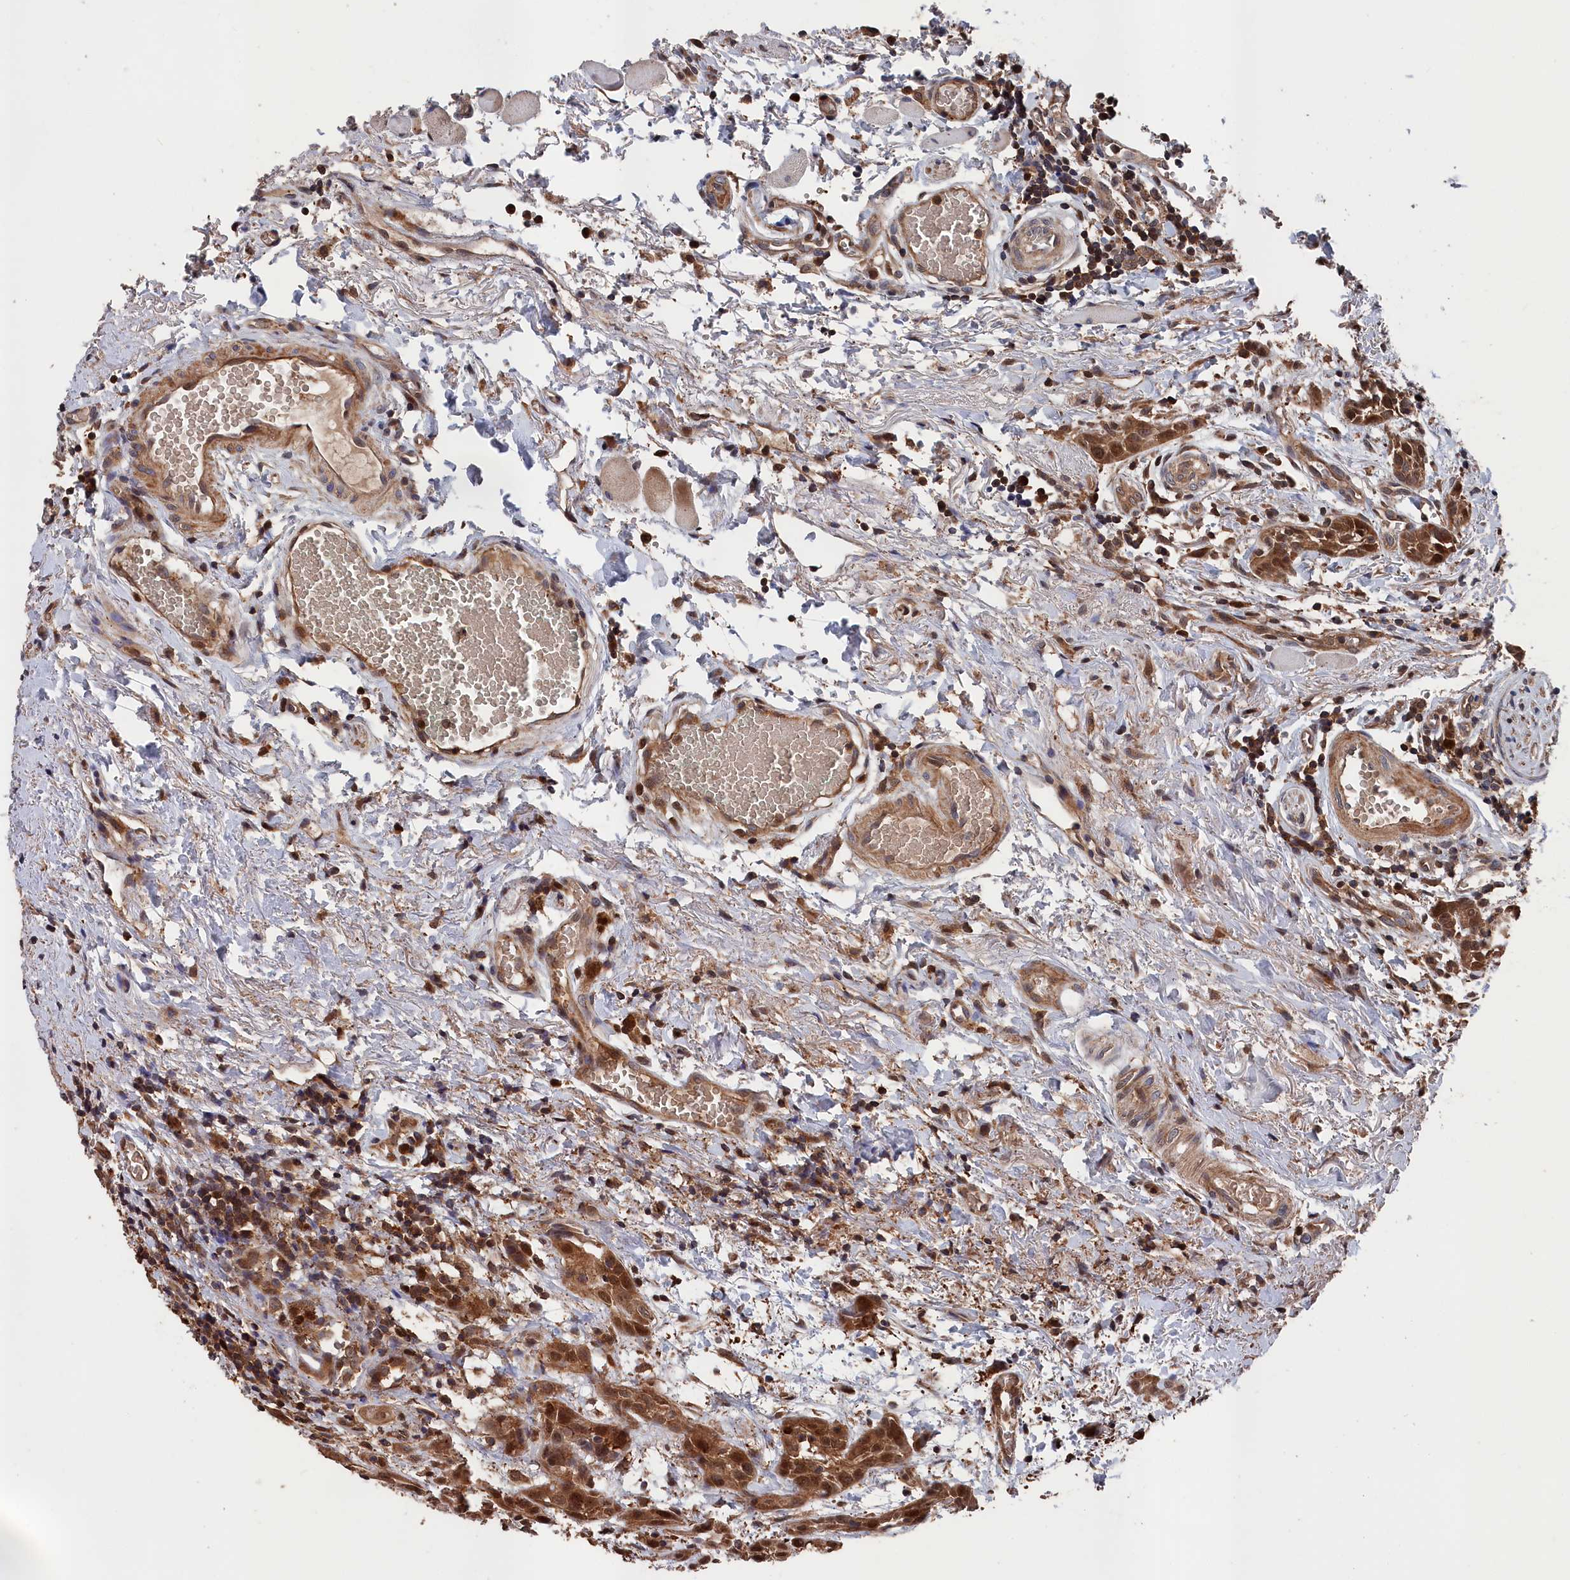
{"staining": {"intensity": "moderate", "quantity": ">75%", "location": "cytoplasmic/membranous,nuclear"}, "tissue": "head and neck cancer", "cell_type": "Tumor cells", "image_type": "cancer", "snomed": [{"axis": "morphology", "description": "Squamous cell carcinoma, NOS"}, {"axis": "topography", "description": "Oral tissue"}, {"axis": "topography", "description": "Head-Neck"}], "caption": "This image displays immunohistochemistry (IHC) staining of human head and neck squamous cell carcinoma, with medium moderate cytoplasmic/membranous and nuclear expression in about >75% of tumor cells.", "gene": "RMI2", "patient": {"sex": "female", "age": 50}}